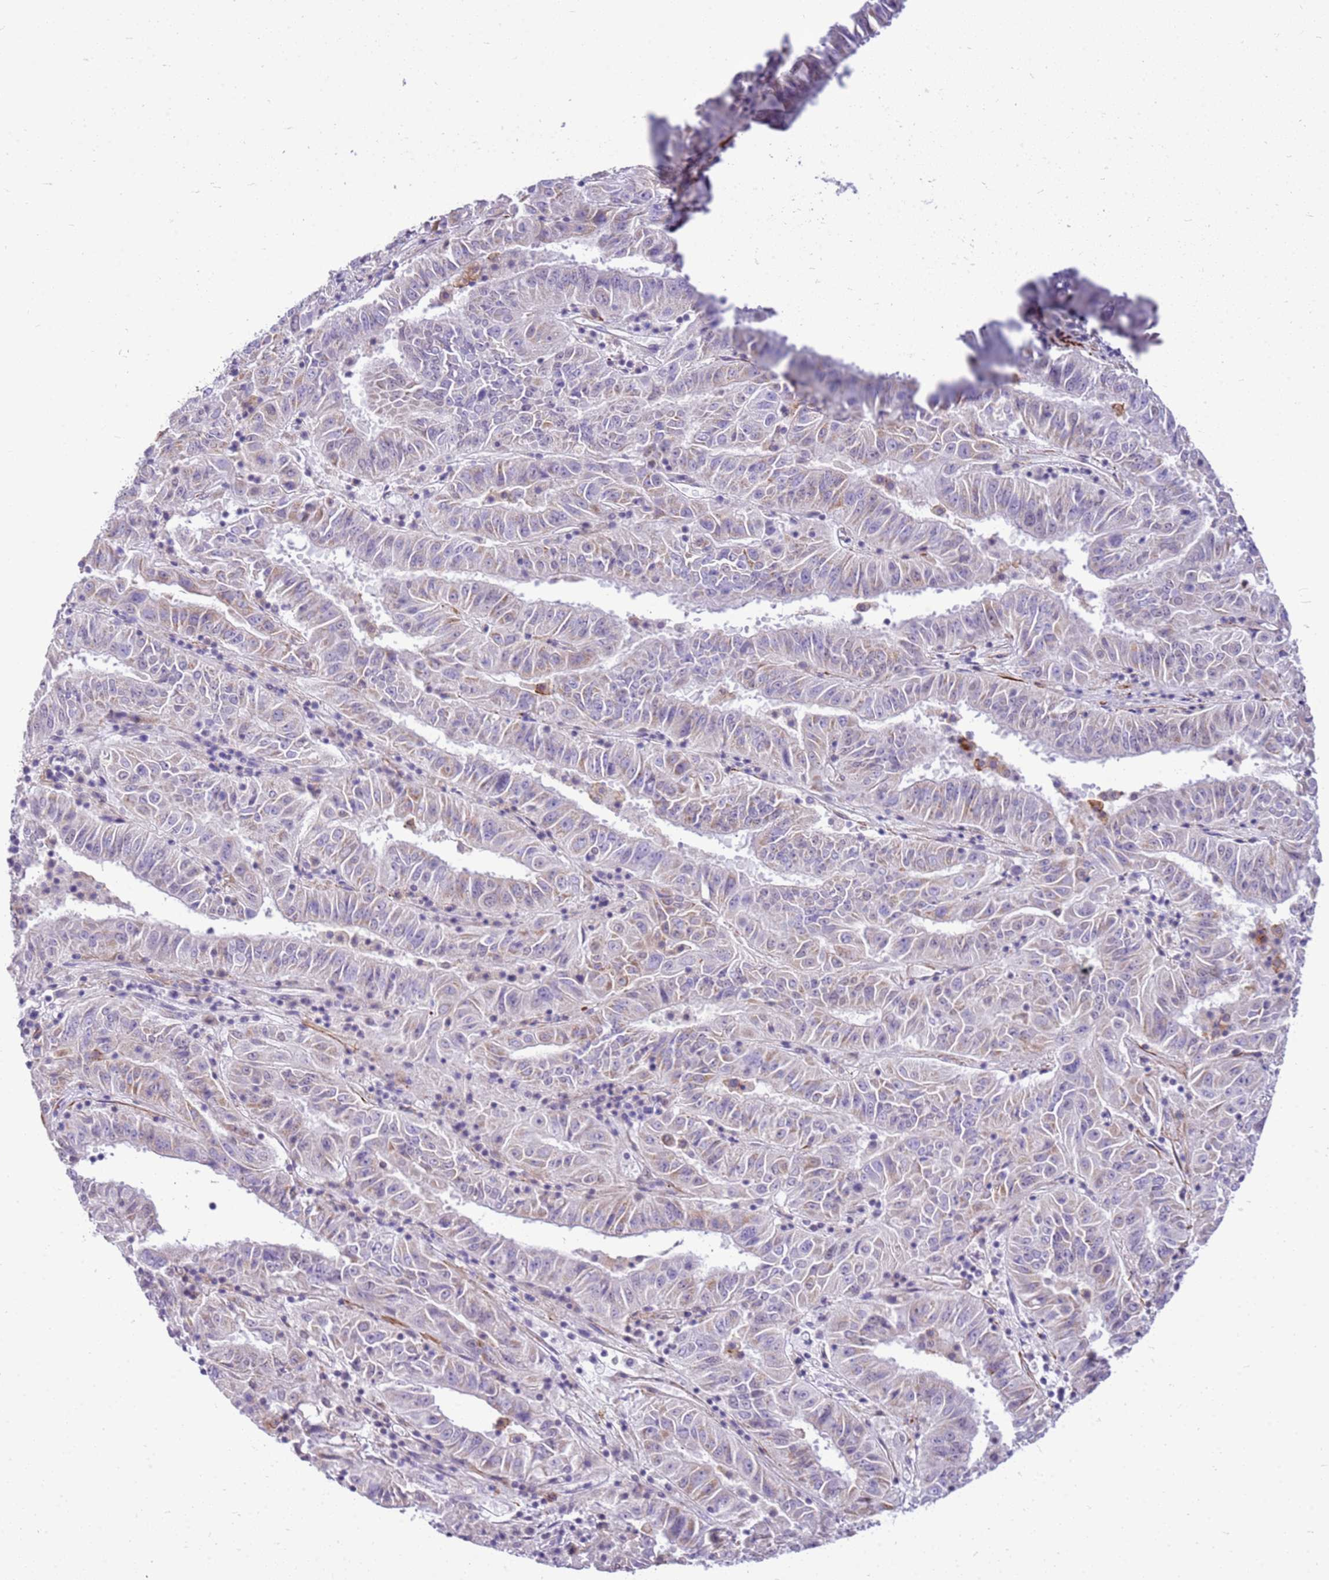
{"staining": {"intensity": "weak", "quantity": "25%-75%", "location": "cytoplasmic/membranous"}, "tissue": "pancreatic cancer", "cell_type": "Tumor cells", "image_type": "cancer", "snomed": [{"axis": "morphology", "description": "Adenocarcinoma, NOS"}, {"axis": "topography", "description": "Pancreas"}], "caption": "Pancreatic cancer was stained to show a protein in brown. There is low levels of weak cytoplasmic/membranous staining in about 25%-75% of tumor cells.", "gene": "SMIM4", "patient": {"sex": "male", "age": 63}}